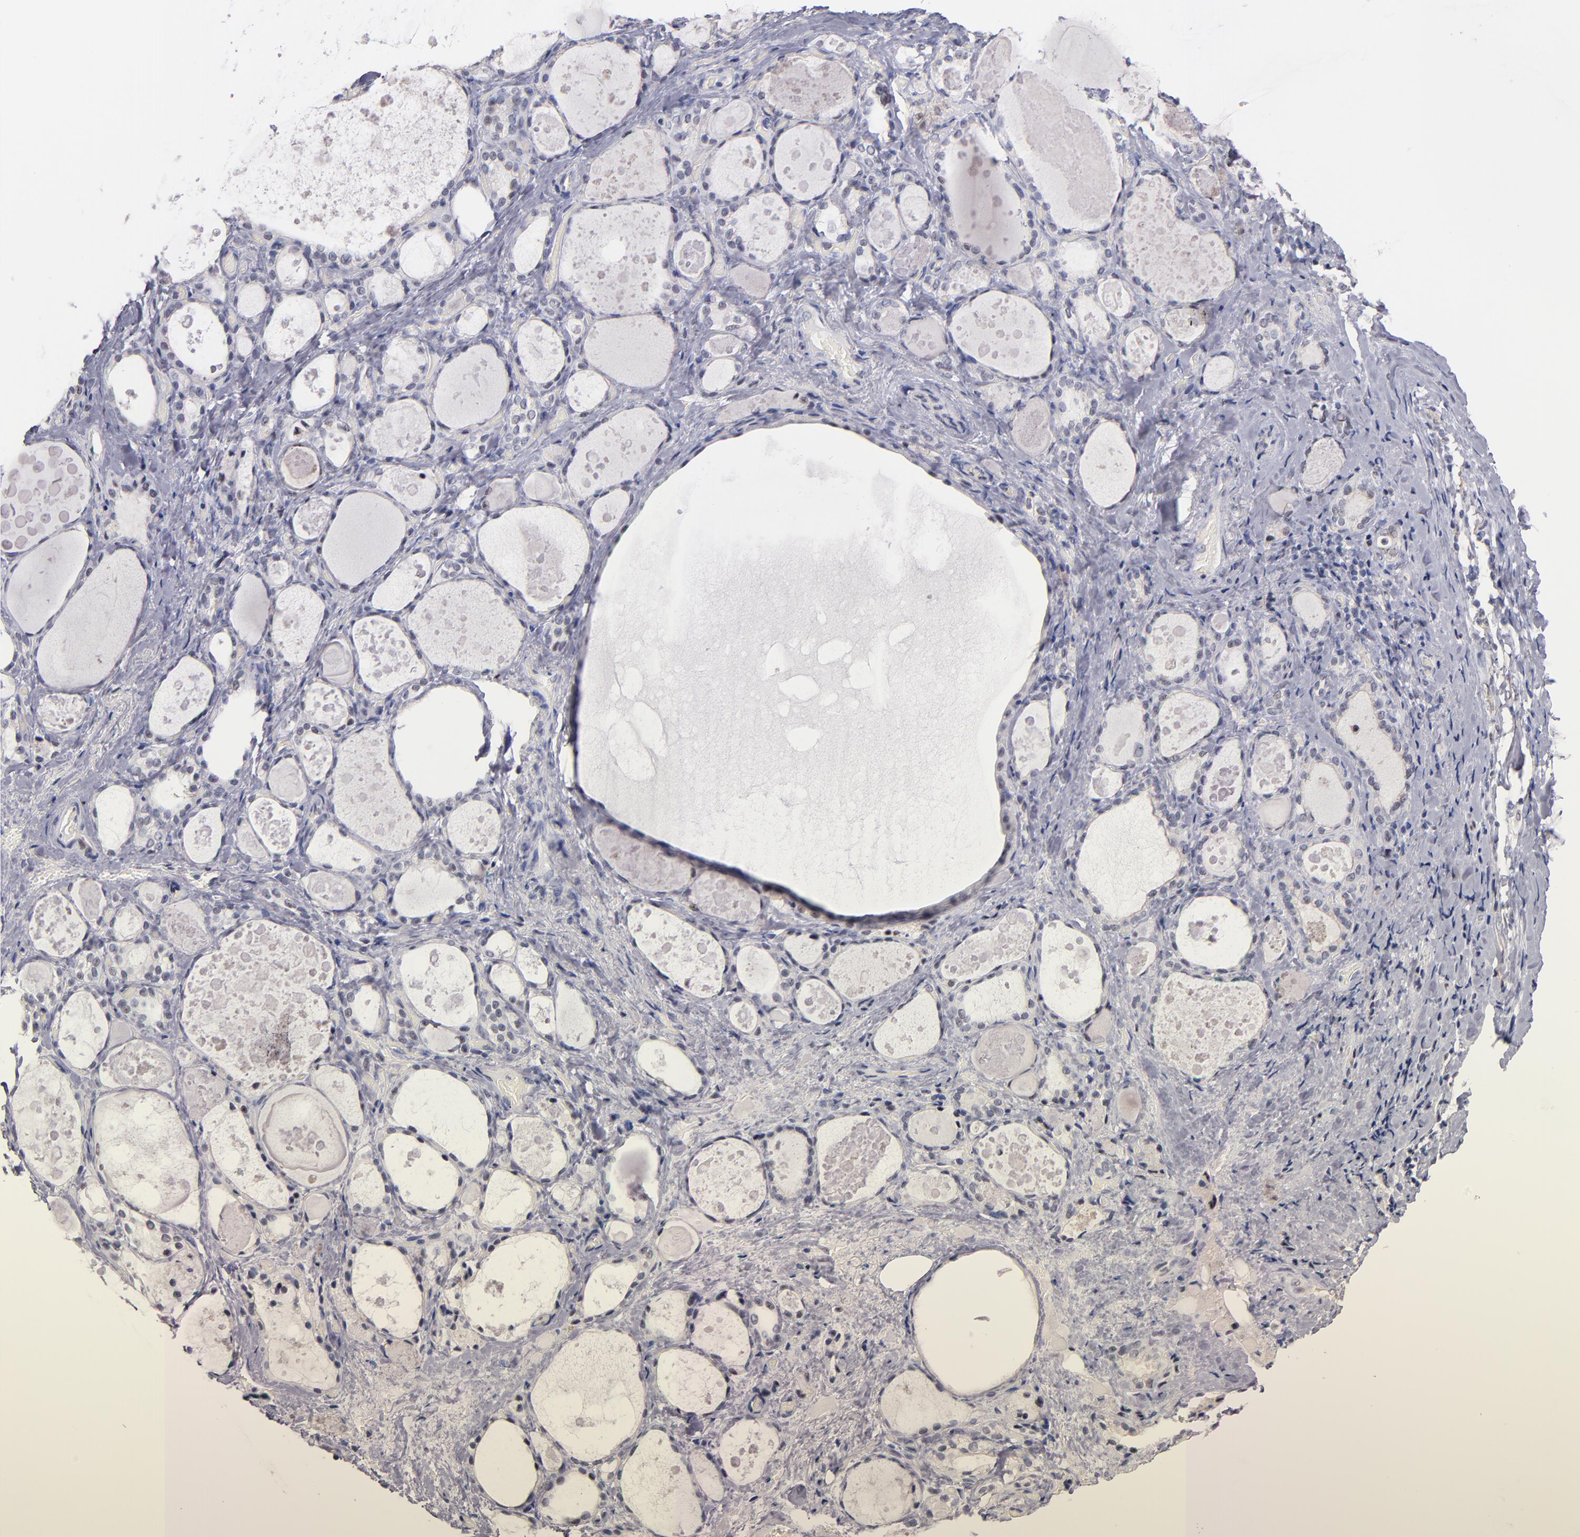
{"staining": {"intensity": "weak", "quantity": "<25%", "location": "nuclear"}, "tissue": "thyroid gland", "cell_type": "Glandular cells", "image_type": "normal", "snomed": [{"axis": "morphology", "description": "Normal tissue, NOS"}, {"axis": "topography", "description": "Thyroid gland"}], "caption": "An image of thyroid gland stained for a protein displays no brown staining in glandular cells. The staining was performed using DAB to visualize the protein expression in brown, while the nuclei were stained in blue with hematoxylin (Magnification: 20x).", "gene": "RAF1", "patient": {"sex": "female", "age": 75}}